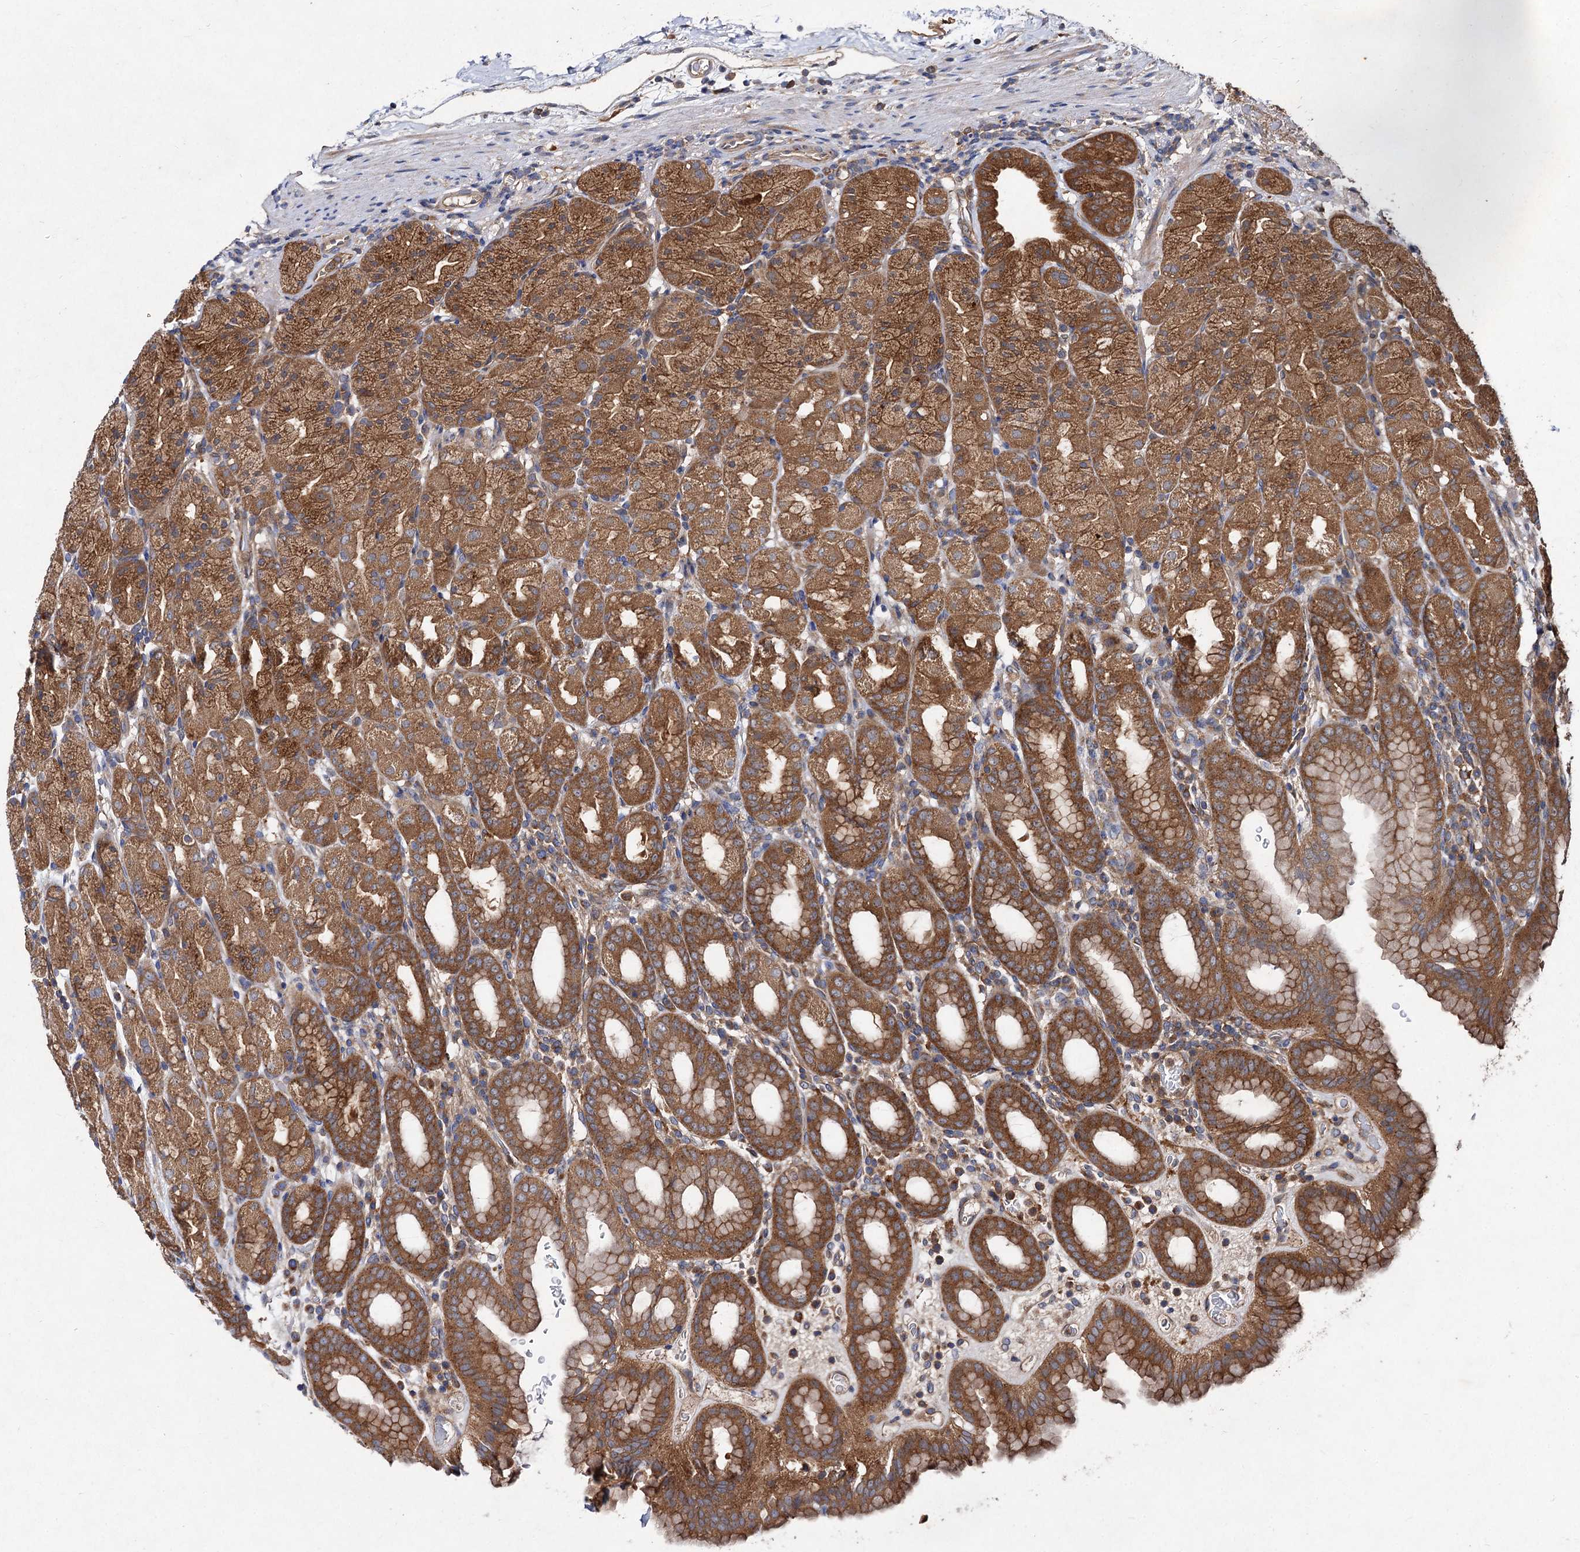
{"staining": {"intensity": "strong", "quantity": ">75%", "location": "cytoplasmic/membranous"}, "tissue": "stomach", "cell_type": "Glandular cells", "image_type": "normal", "snomed": [{"axis": "morphology", "description": "Normal tissue, NOS"}, {"axis": "topography", "description": "Stomach, upper"}], "caption": "Stomach stained with DAB (3,3'-diaminobenzidine) immunohistochemistry displays high levels of strong cytoplasmic/membranous positivity in about >75% of glandular cells.", "gene": "VPS29", "patient": {"sex": "male", "age": 68}}